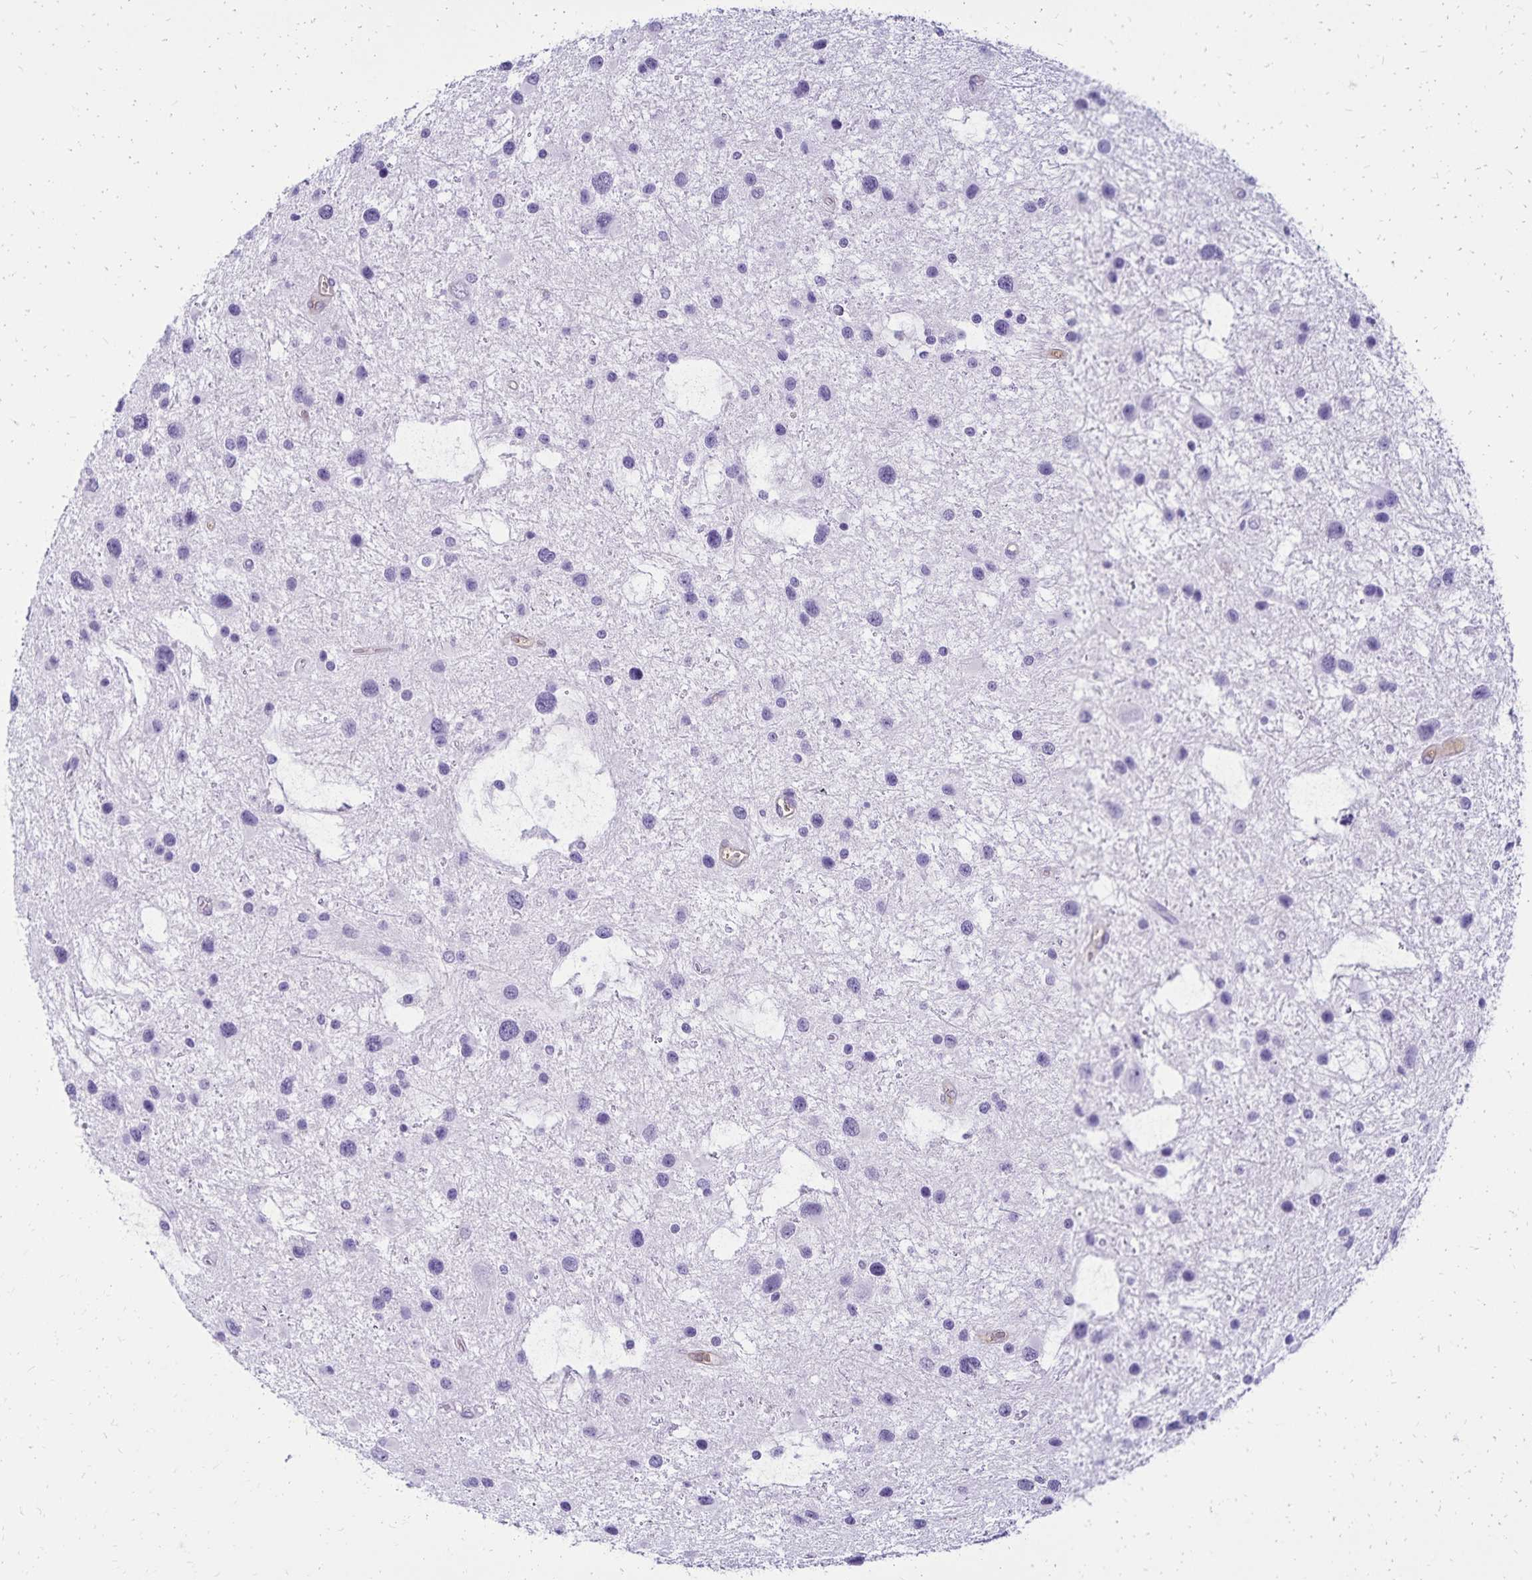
{"staining": {"intensity": "negative", "quantity": "none", "location": "none"}, "tissue": "glioma", "cell_type": "Tumor cells", "image_type": "cancer", "snomed": [{"axis": "morphology", "description": "Glioma, malignant, Low grade"}, {"axis": "topography", "description": "Brain"}], "caption": "The photomicrograph reveals no staining of tumor cells in low-grade glioma (malignant). Brightfield microscopy of immunohistochemistry (IHC) stained with DAB (3,3'-diaminobenzidine) (brown) and hematoxylin (blue), captured at high magnification.", "gene": "CD27", "patient": {"sex": "female", "age": 32}}